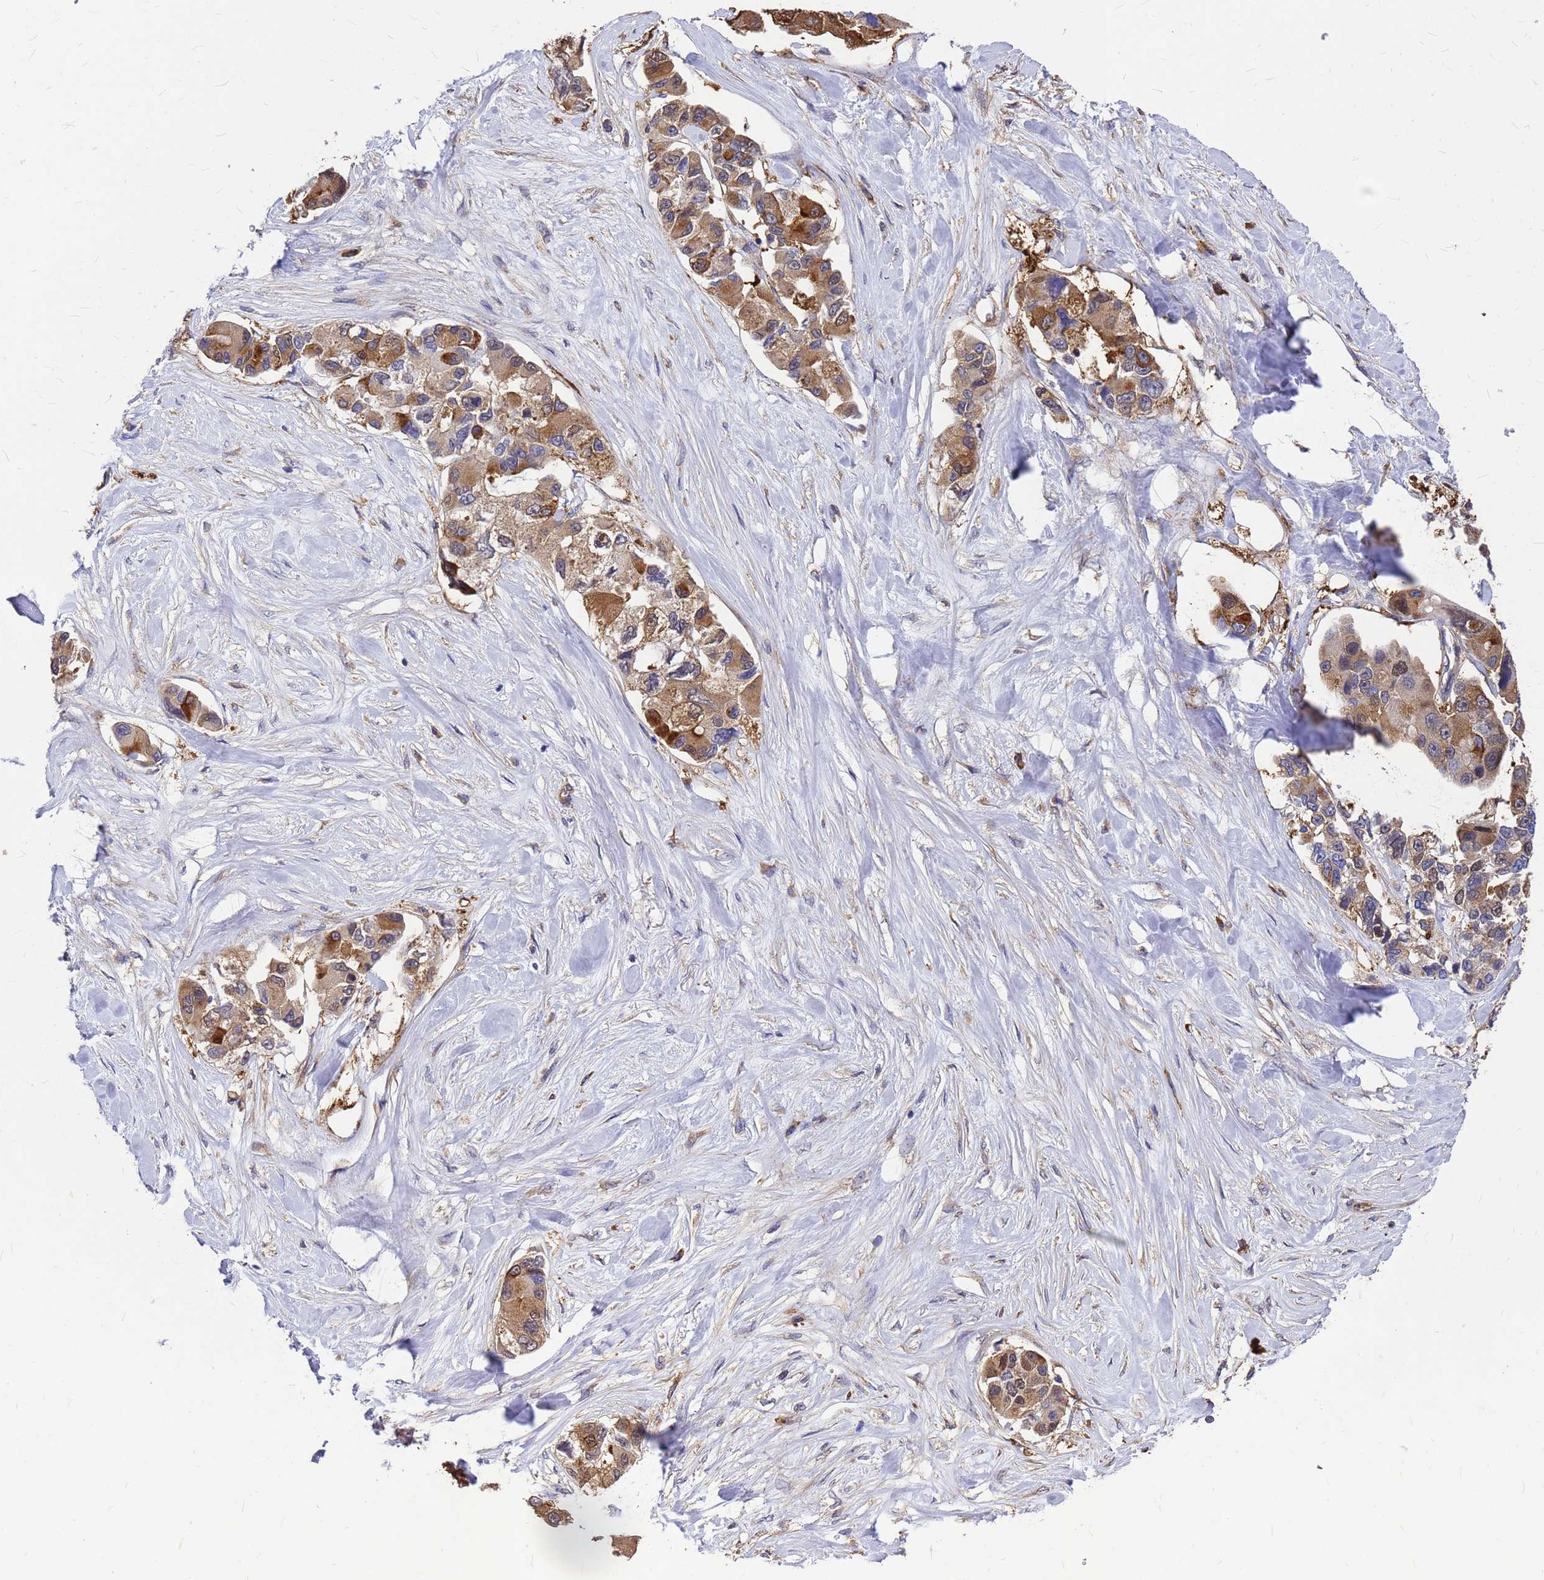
{"staining": {"intensity": "moderate", "quantity": "25%-75%", "location": "cytoplasmic/membranous"}, "tissue": "lung cancer", "cell_type": "Tumor cells", "image_type": "cancer", "snomed": [{"axis": "morphology", "description": "Adenocarcinoma, NOS"}, {"axis": "topography", "description": "Lung"}], "caption": "Adenocarcinoma (lung) stained with IHC reveals moderate cytoplasmic/membranous positivity in about 25%-75% of tumor cells.", "gene": "GID4", "patient": {"sex": "female", "age": 54}}